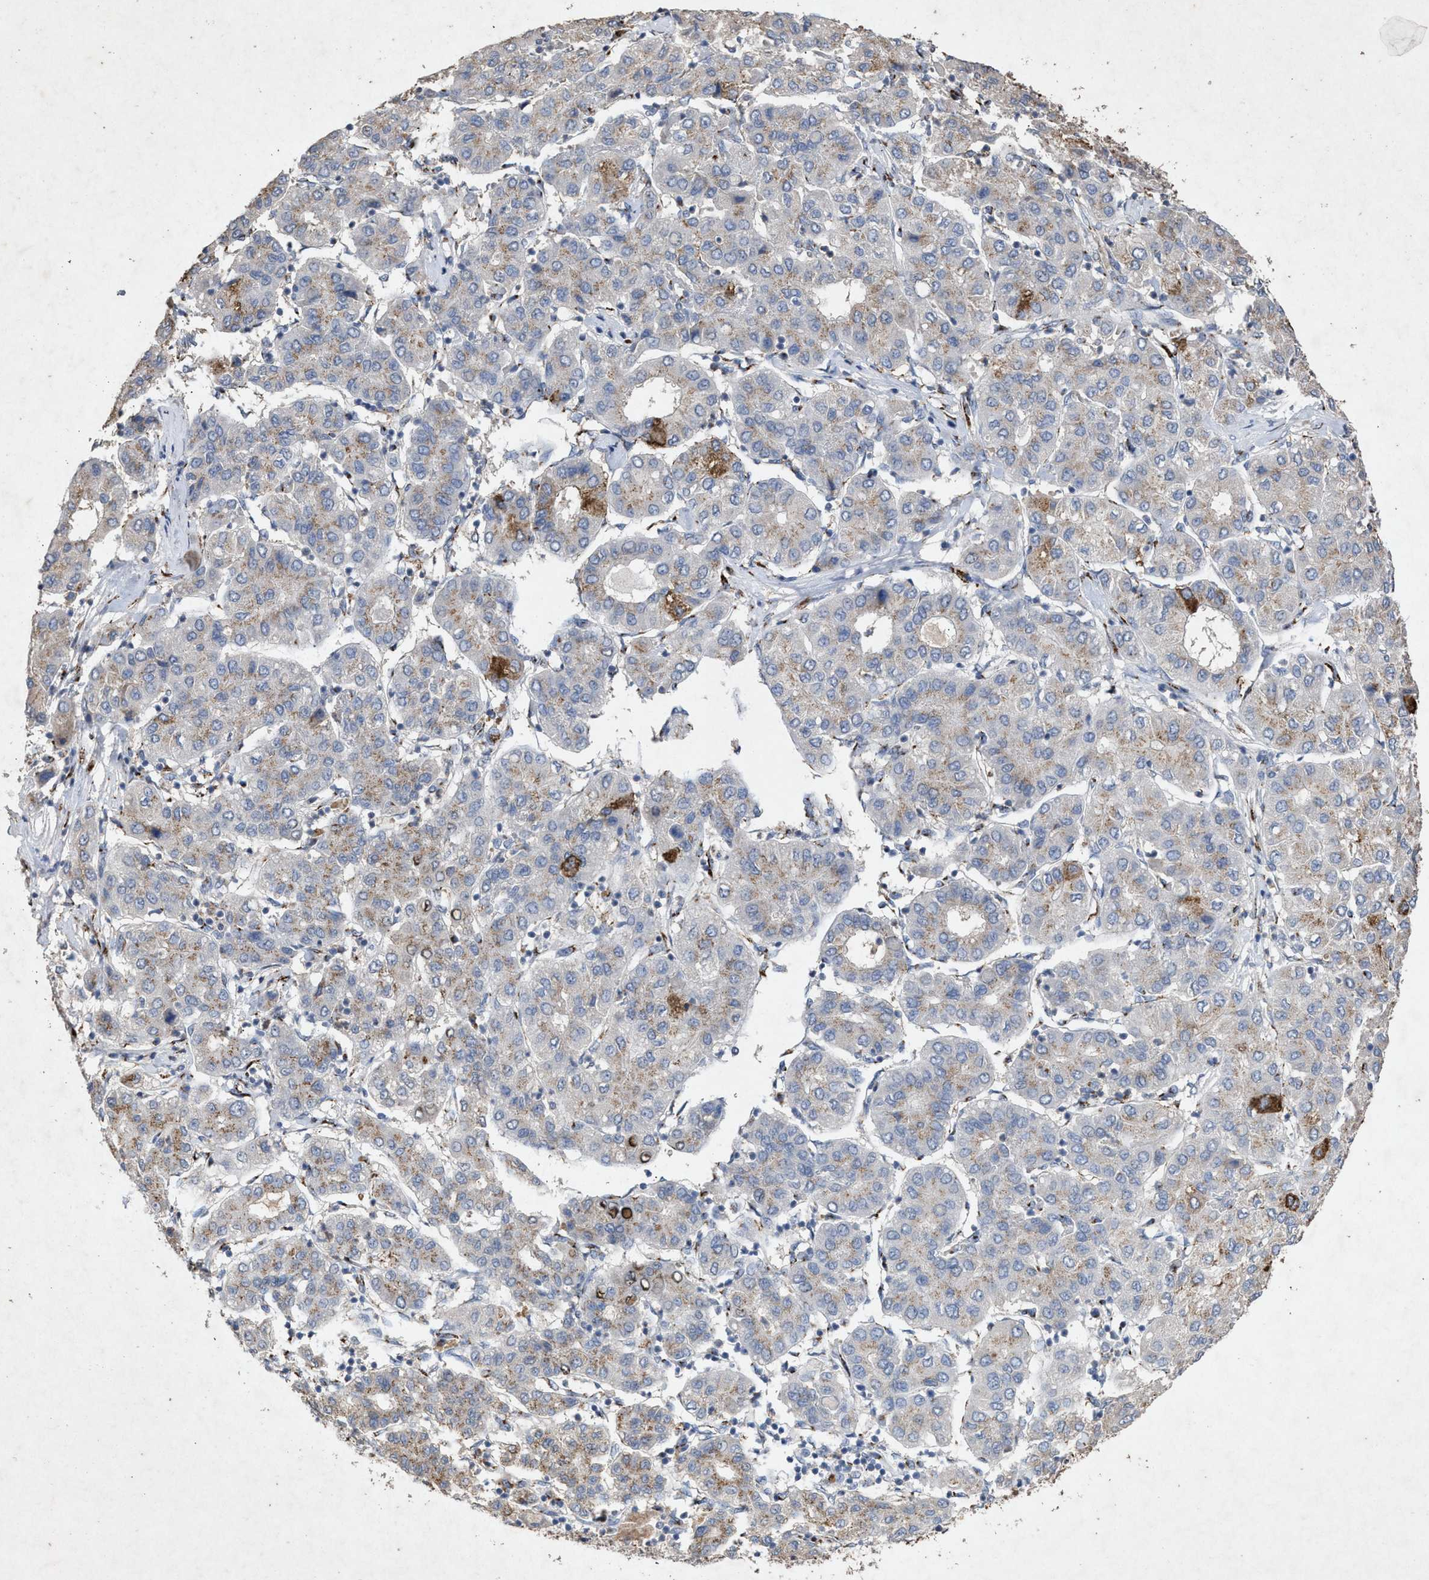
{"staining": {"intensity": "moderate", "quantity": "<25%", "location": "cytoplasmic/membranous"}, "tissue": "liver cancer", "cell_type": "Tumor cells", "image_type": "cancer", "snomed": [{"axis": "morphology", "description": "Carcinoma, Hepatocellular, NOS"}, {"axis": "topography", "description": "Liver"}], "caption": "The image exhibits a brown stain indicating the presence of a protein in the cytoplasmic/membranous of tumor cells in liver hepatocellular carcinoma.", "gene": "MAN2A1", "patient": {"sex": "male", "age": 65}}